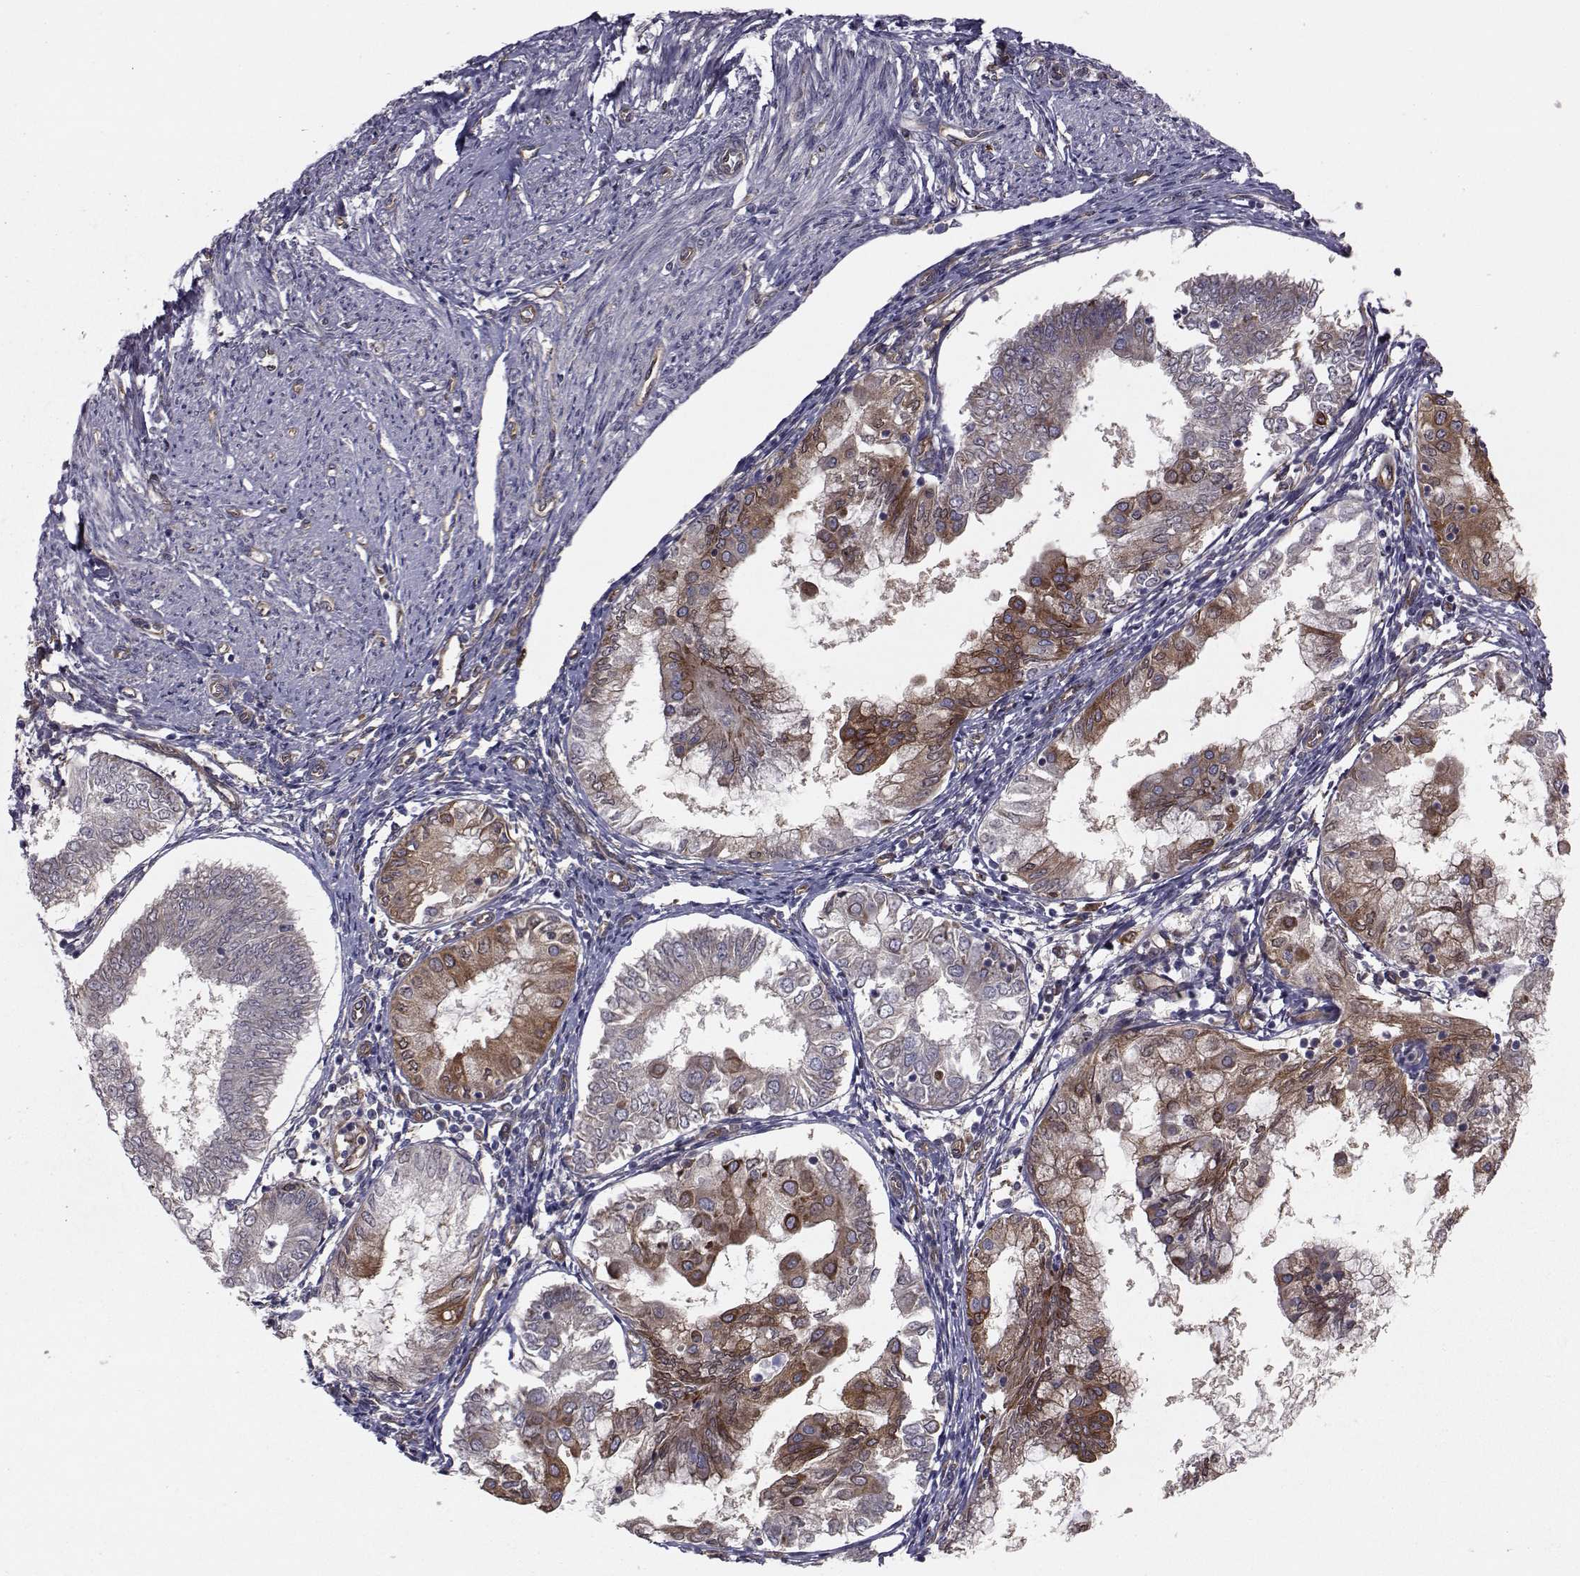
{"staining": {"intensity": "strong", "quantity": "<25%", "location": "cytoplasmic/membranous"}, "tissue": "endometrial cancer", "cell_type": "Tumor cells", "image_type": "cancer", "snomed": [{"axis": "morphology", "description": "Adenocarcinoma, NOS"}, {"axis": "topography", "description": "Endometrium"}], "caption": "A histopathology image of human endometrial adenocarcinoma stained for a protein displays strong cytoplasmic/membranous brown staining in tumor cells.", "gene": "TRIP10", "patient": {"sex": "female", "age": 68}}